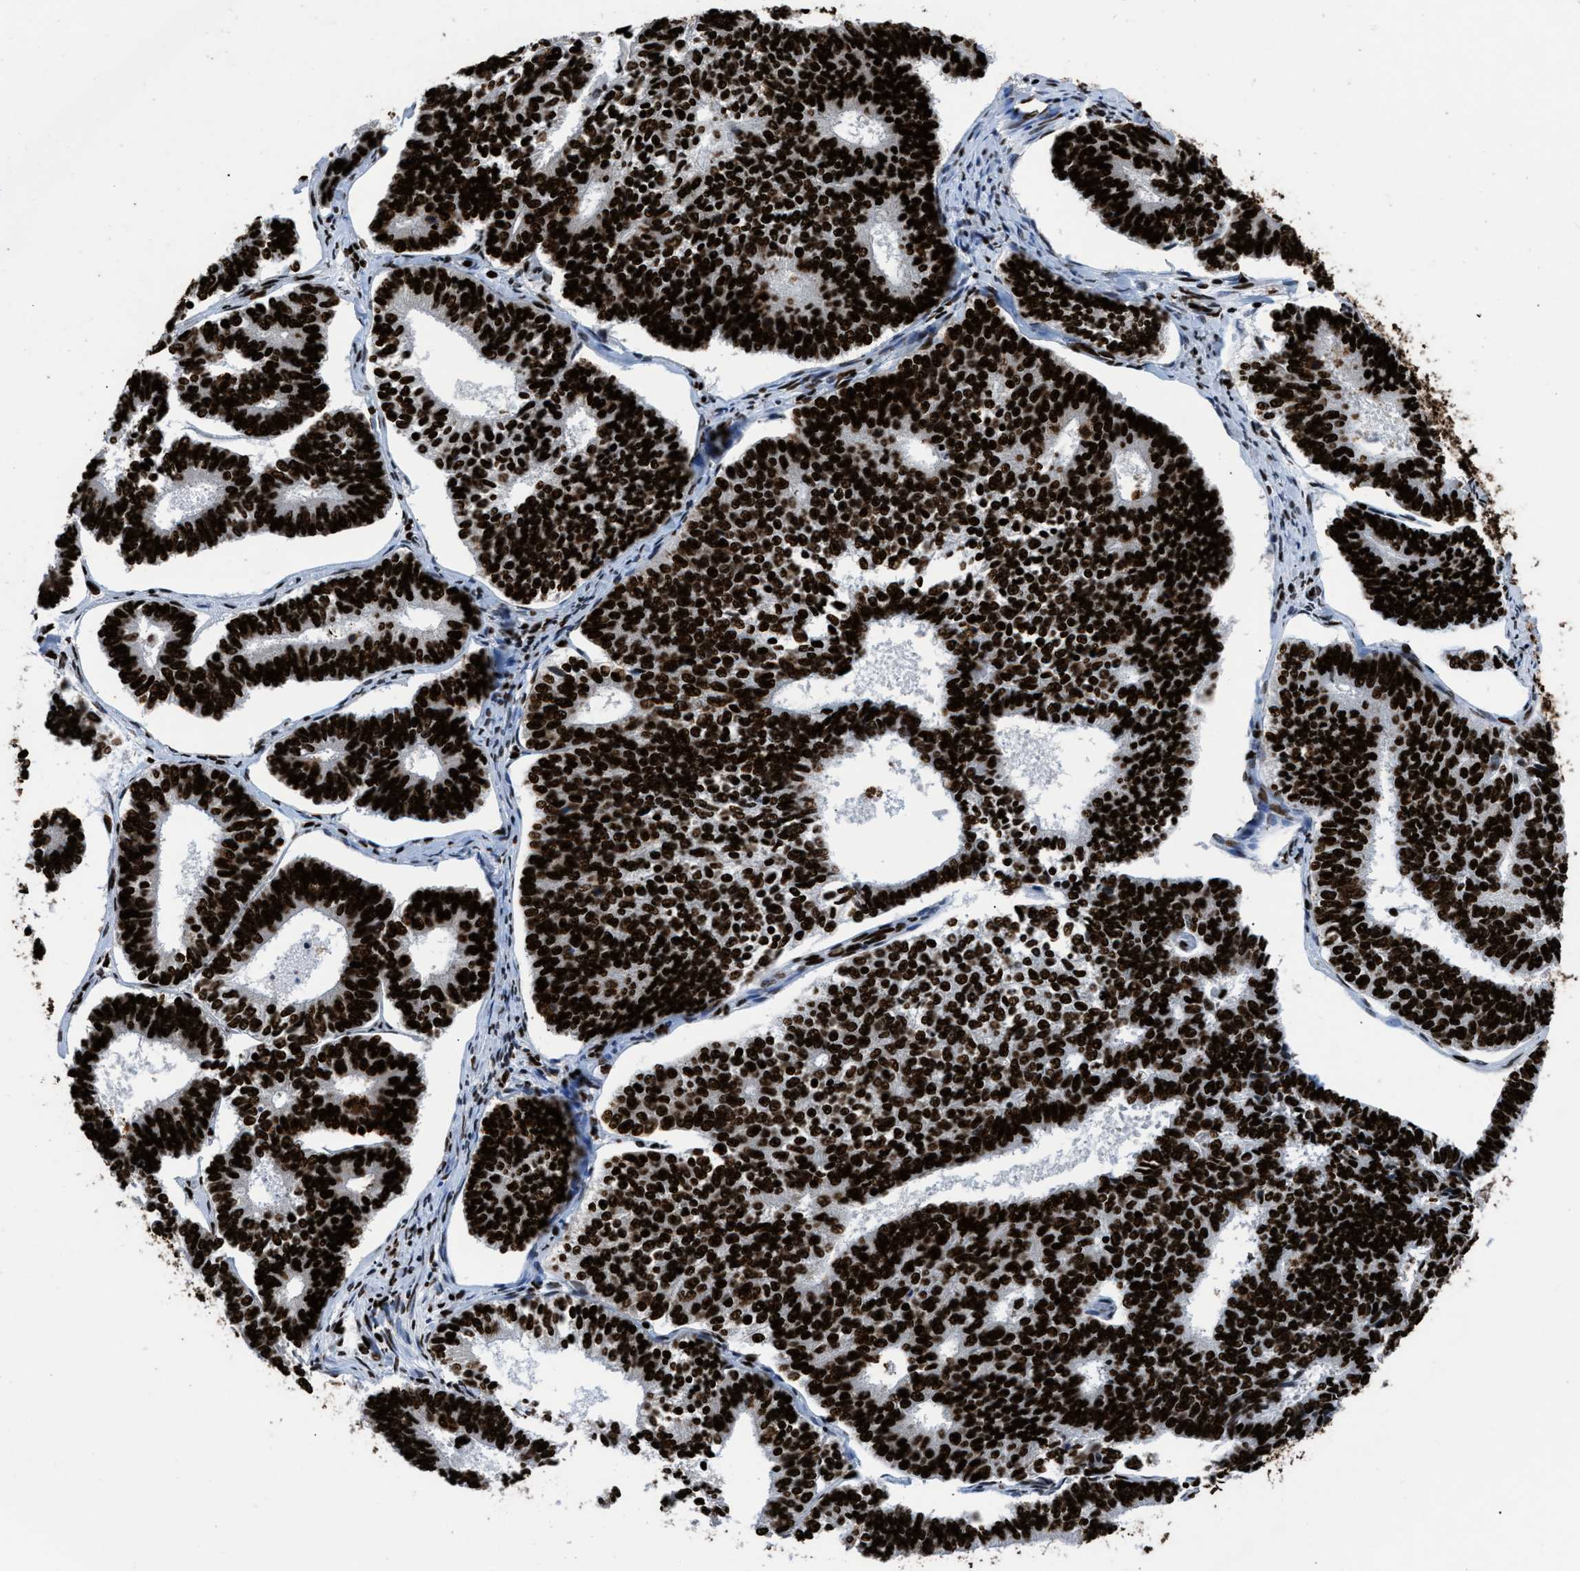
{"staining": {"intensity": "strong", "quantity": ">75%", "location": "nuclear"}, "tissue": "endometrial cancer", "cell_type": "Tumor cells", "image_type": "cancer", "snomed": [{"axis": "morphology", "description": "Adenocarcinoma, NOS"}, {"axis": "topography", "description": "Endometrium"}], "caption": "High-magnification brightfield microscopy of adenocarcinoma (endometrial) stained with DAB (brown) and counterstained with hematoxylin (blue). tumor cells exhibit strong nuclear expression is identified in approximately>75% of cells.", "gene": "HNRNPM", "patient": {"sex": "female", "age": 70}}